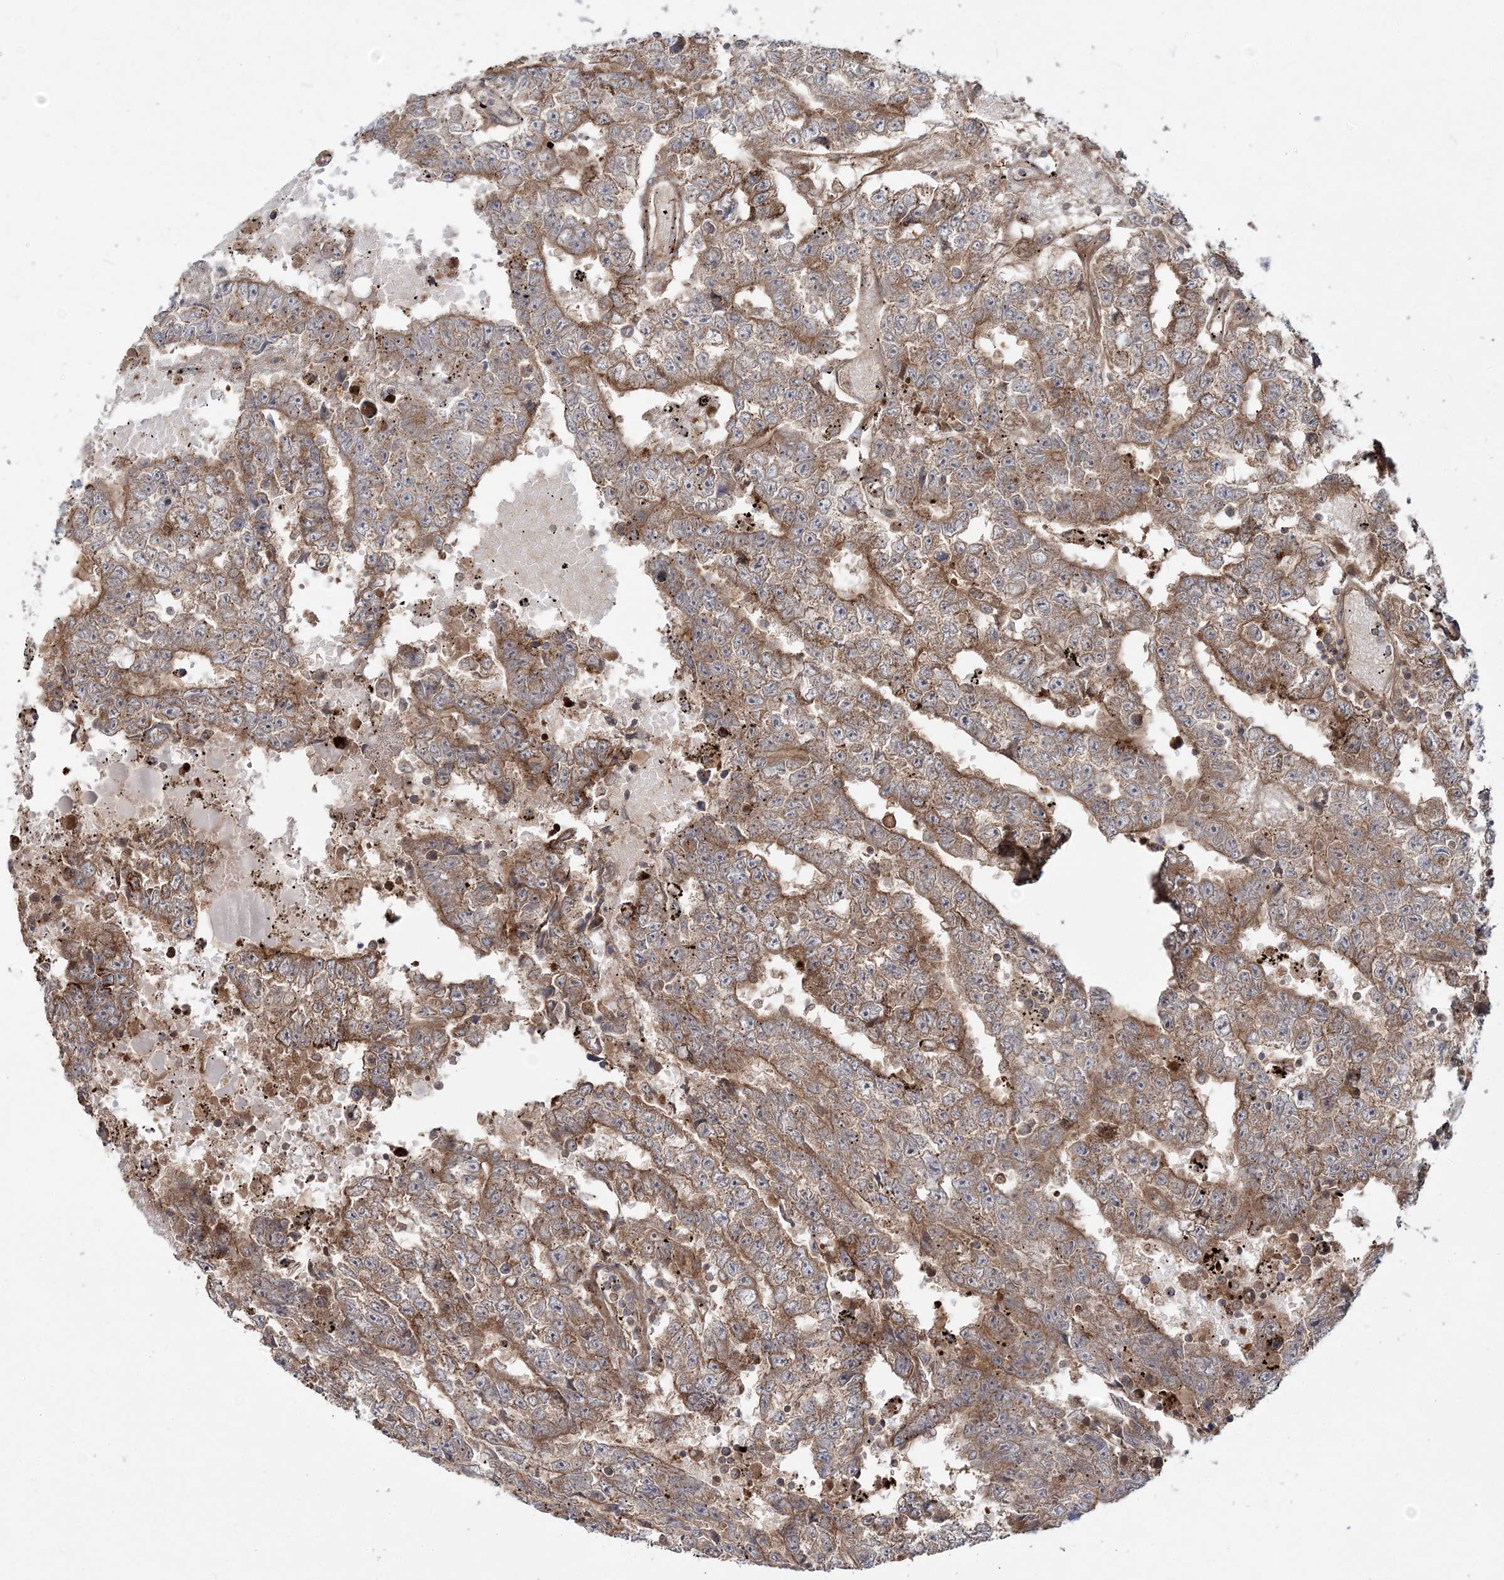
{"staining": {"intensity": "moderate", "quantity": ">75%", "location": "cytoplasmic/membranous"}, "tissue": "testis cancer", "cell_type": "Tumor cells", "image_type": "cancer", "snomed": [{"axis": "morphology", "description": "Carcinoma, Embryonal, NOS"}, {"axis": "topography", "description": "Testis"}], "caption": "Testis cancer stained with a brown dye exhibits moderate cytoplasmic/membranous positive positivity in approximately >75% of tumor cells.", "gene": "MOCS2", "patient": {"sex": "male", "age": 25}}